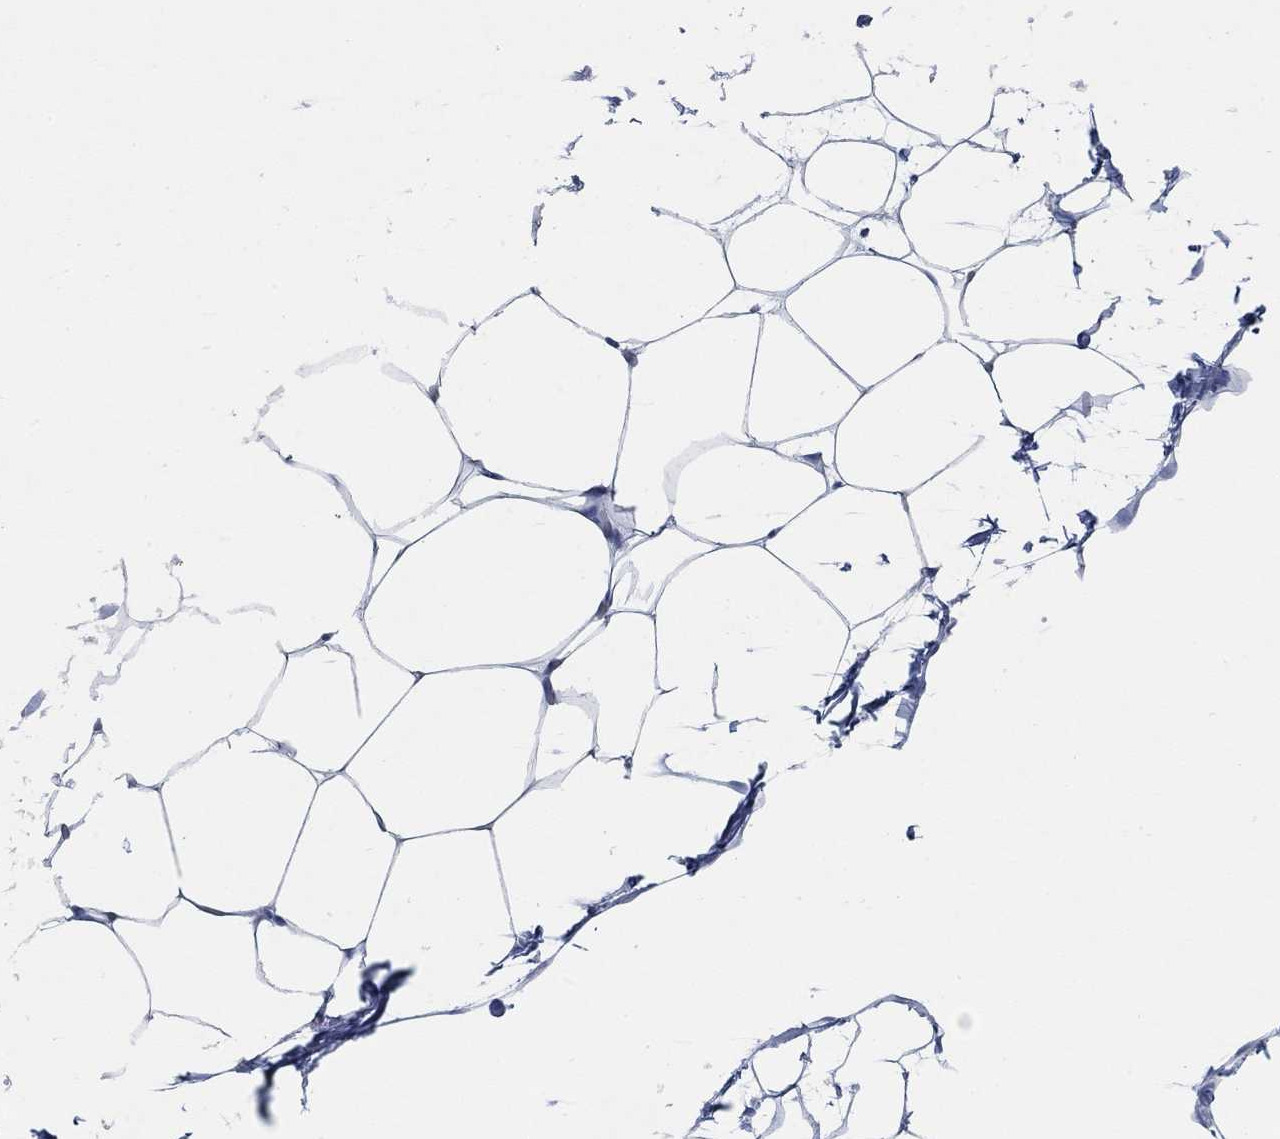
{"staining": {"intensity": "negative", "quantity": "none", "location": "none"}, "tissue": "adipose tissue", "cell_type": "Adipocytes", "image_type": "normal", "snomed": [{"axis": "morphology", "description": "Normal tissue, NOS"}, {"axis": "topography", "description": "Adipose tissue"}], "caption": "Immunohistochemistry of benign adipose tissue displays no expression in adipocytes.", "gene": "SLC45A1", "patient": {"sex": "male", "age": 57}}